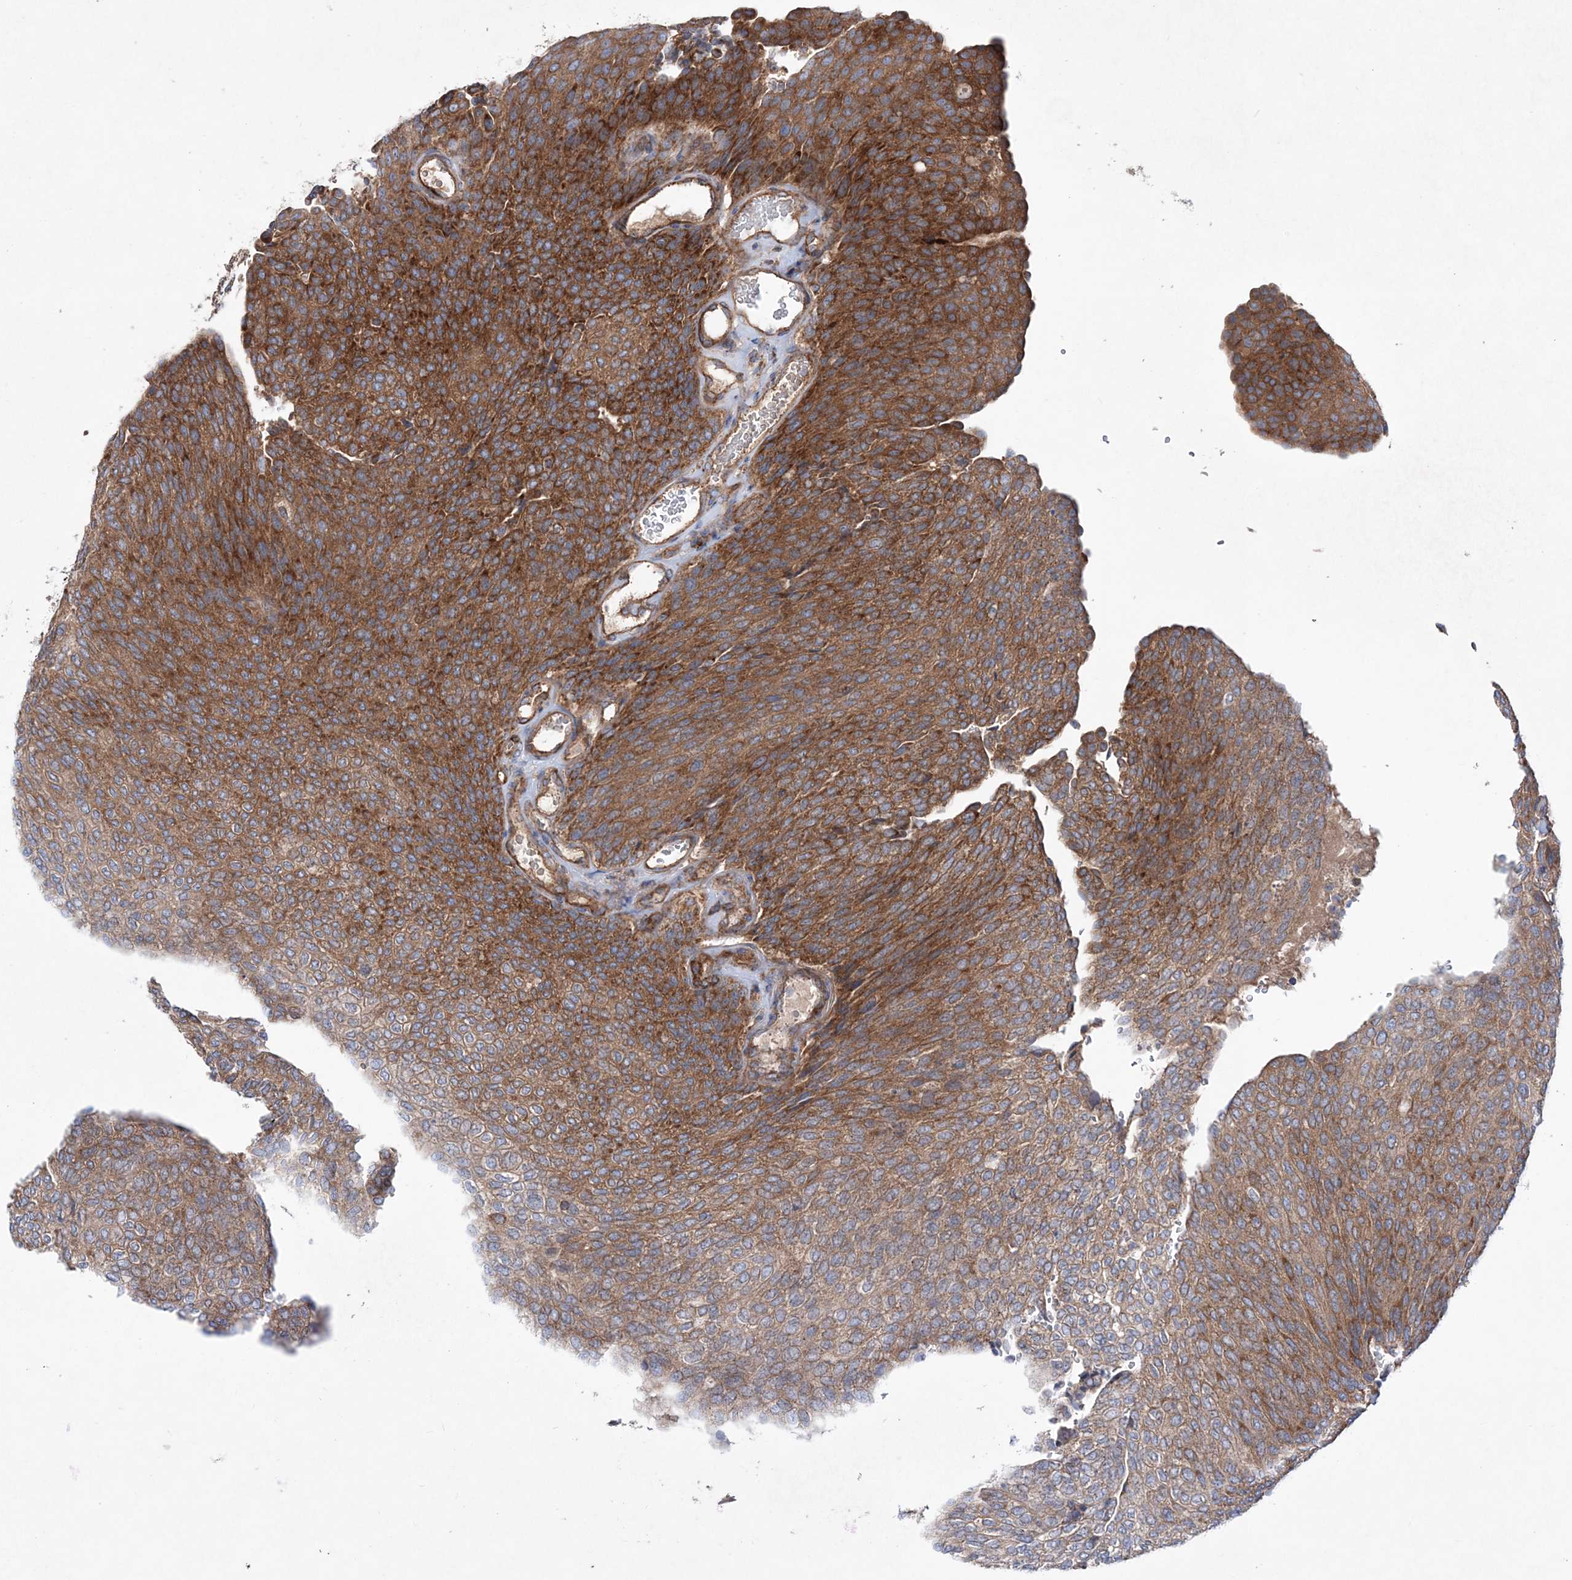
{"staining": {"intensity": "strong", "quantity": ">75%", "location": "cytoplasmic/membranous"}, "tissue": "urothelial cancer", "cell_type": "Tumor cells", "image_type": "cancer", "snomed": [{"axis": "morphology", "description": "Urothelial carcinoma, Low grade"}, {"axis": "topography", "description": "Urinary bladder"}], "caption": "A brown stain shows strong cytoplasmic/membranous expression of a protein in urothelial cancer tumor cells.", "gene": "NGLY1", "patient": {"sex": "female", "age": 79}}